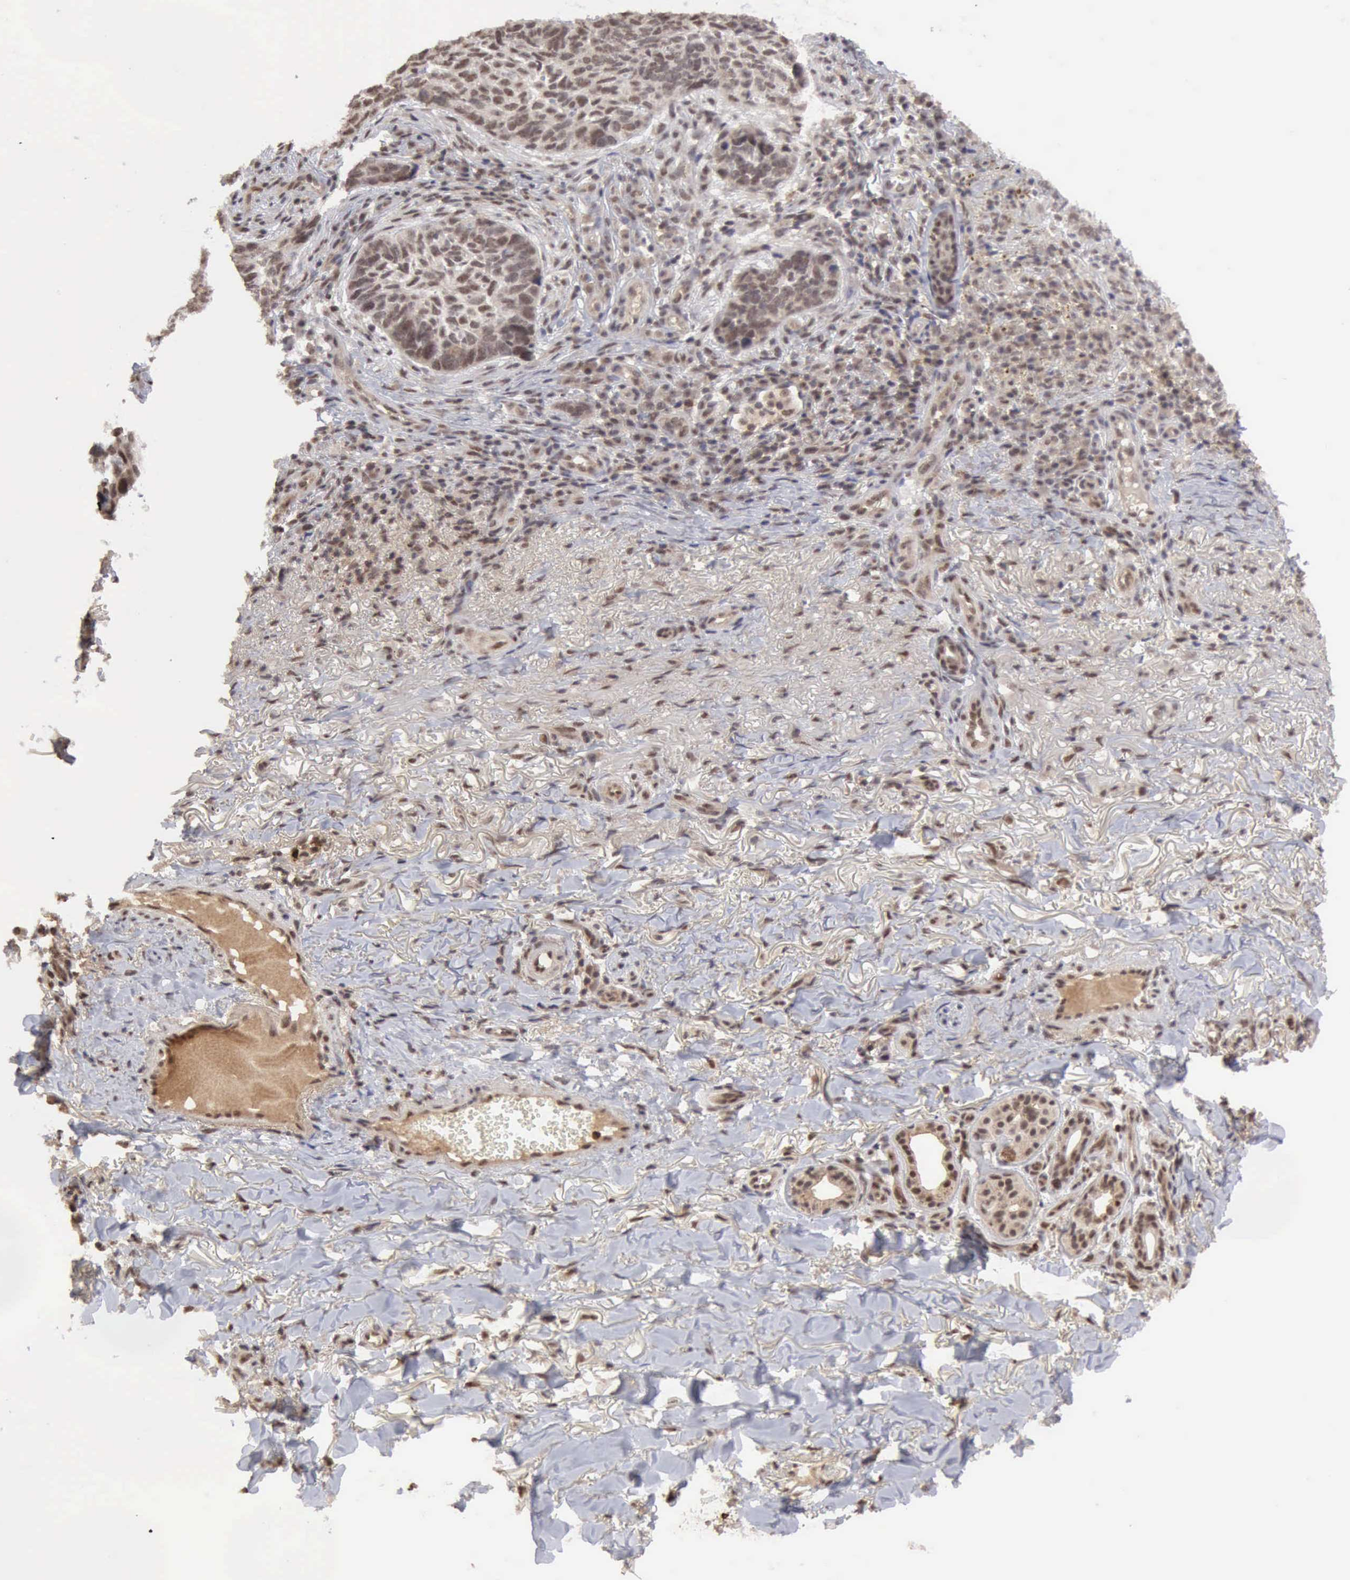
{"staining": {"intensity": "weak", "quantity": ">75%", "location": "cytoplasmic/membranous,nuclear"}, "tissue": "skin cancer", "cell_type": "Tumor cells", "image_type": "cancer", "snomed": [{"axis": "morphology", "description": "Basal cell carcinoma"}, {"axis": "topography", "description": "Skin"}], "caption": "Skin cancer stained with a brown dye reveals weak cytoplasmic/membranous and nuclear positive expression in about >75% of tumor cells.", "gene": "CDKN2A", "patient": {"sex": "male", "age": 81}}